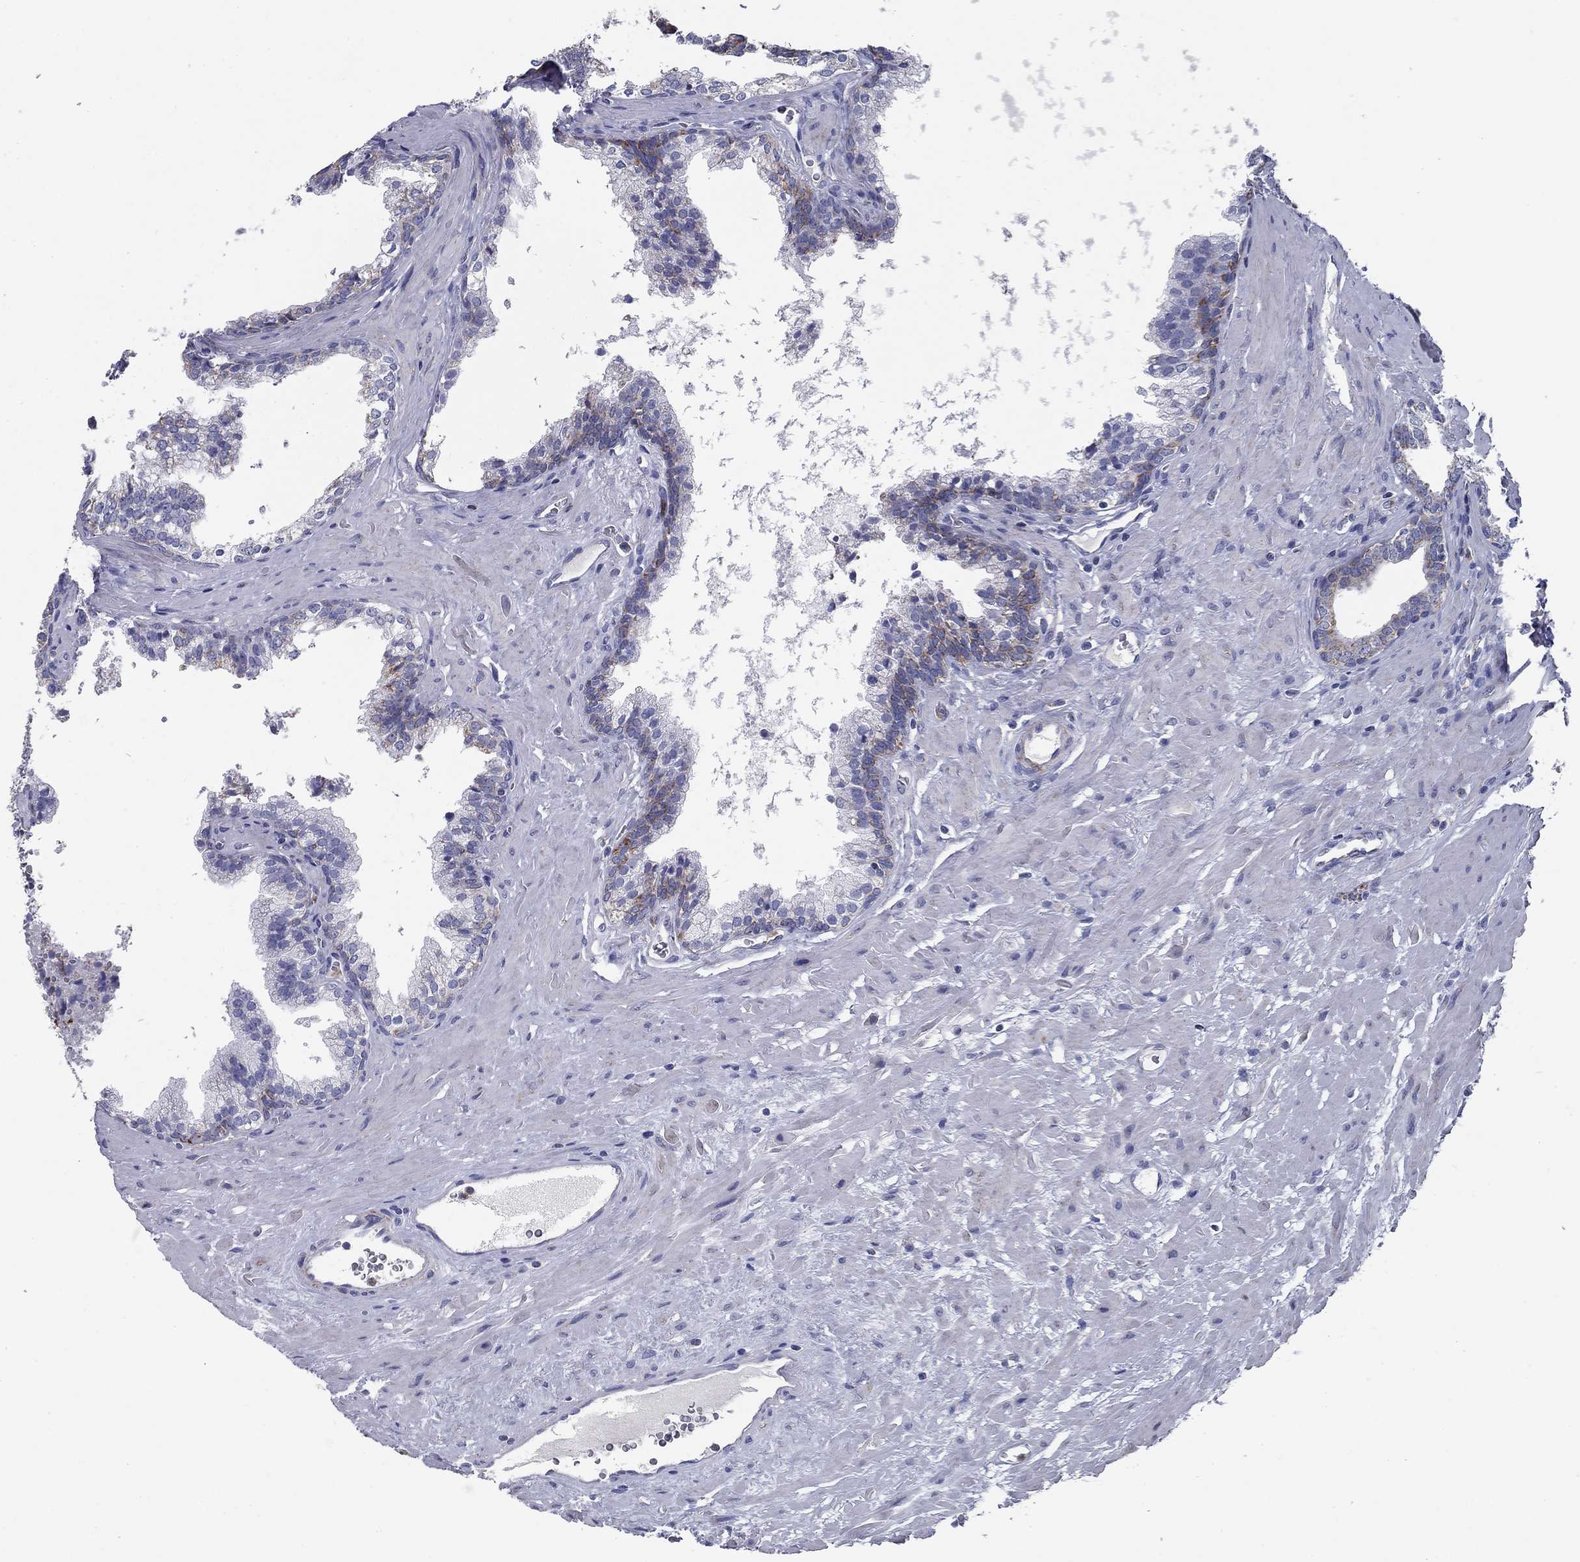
{"staining": {"intensity": "moderate", "quantity": "<25%", "location": "cytoplasmic/membranous"}, "tissue": "prostate cancer", "cell_type": "Tumor cells", "image_type": "cancer", "snomed": [{"axis": "morphology", "description": "Adenocarcinoma, NOS"}, {"axis": "topography", "description": "Prostate"}], "caption": "This is a photomicrograph of immunohistochemistry staining of prostate cancer (adenocarcinoma), which shows moderate staining in the cytoplasmic/membranous of tumor cells.", "gene": "NDUFA4L2", "patient": {"sex": "male", "age": 66}}